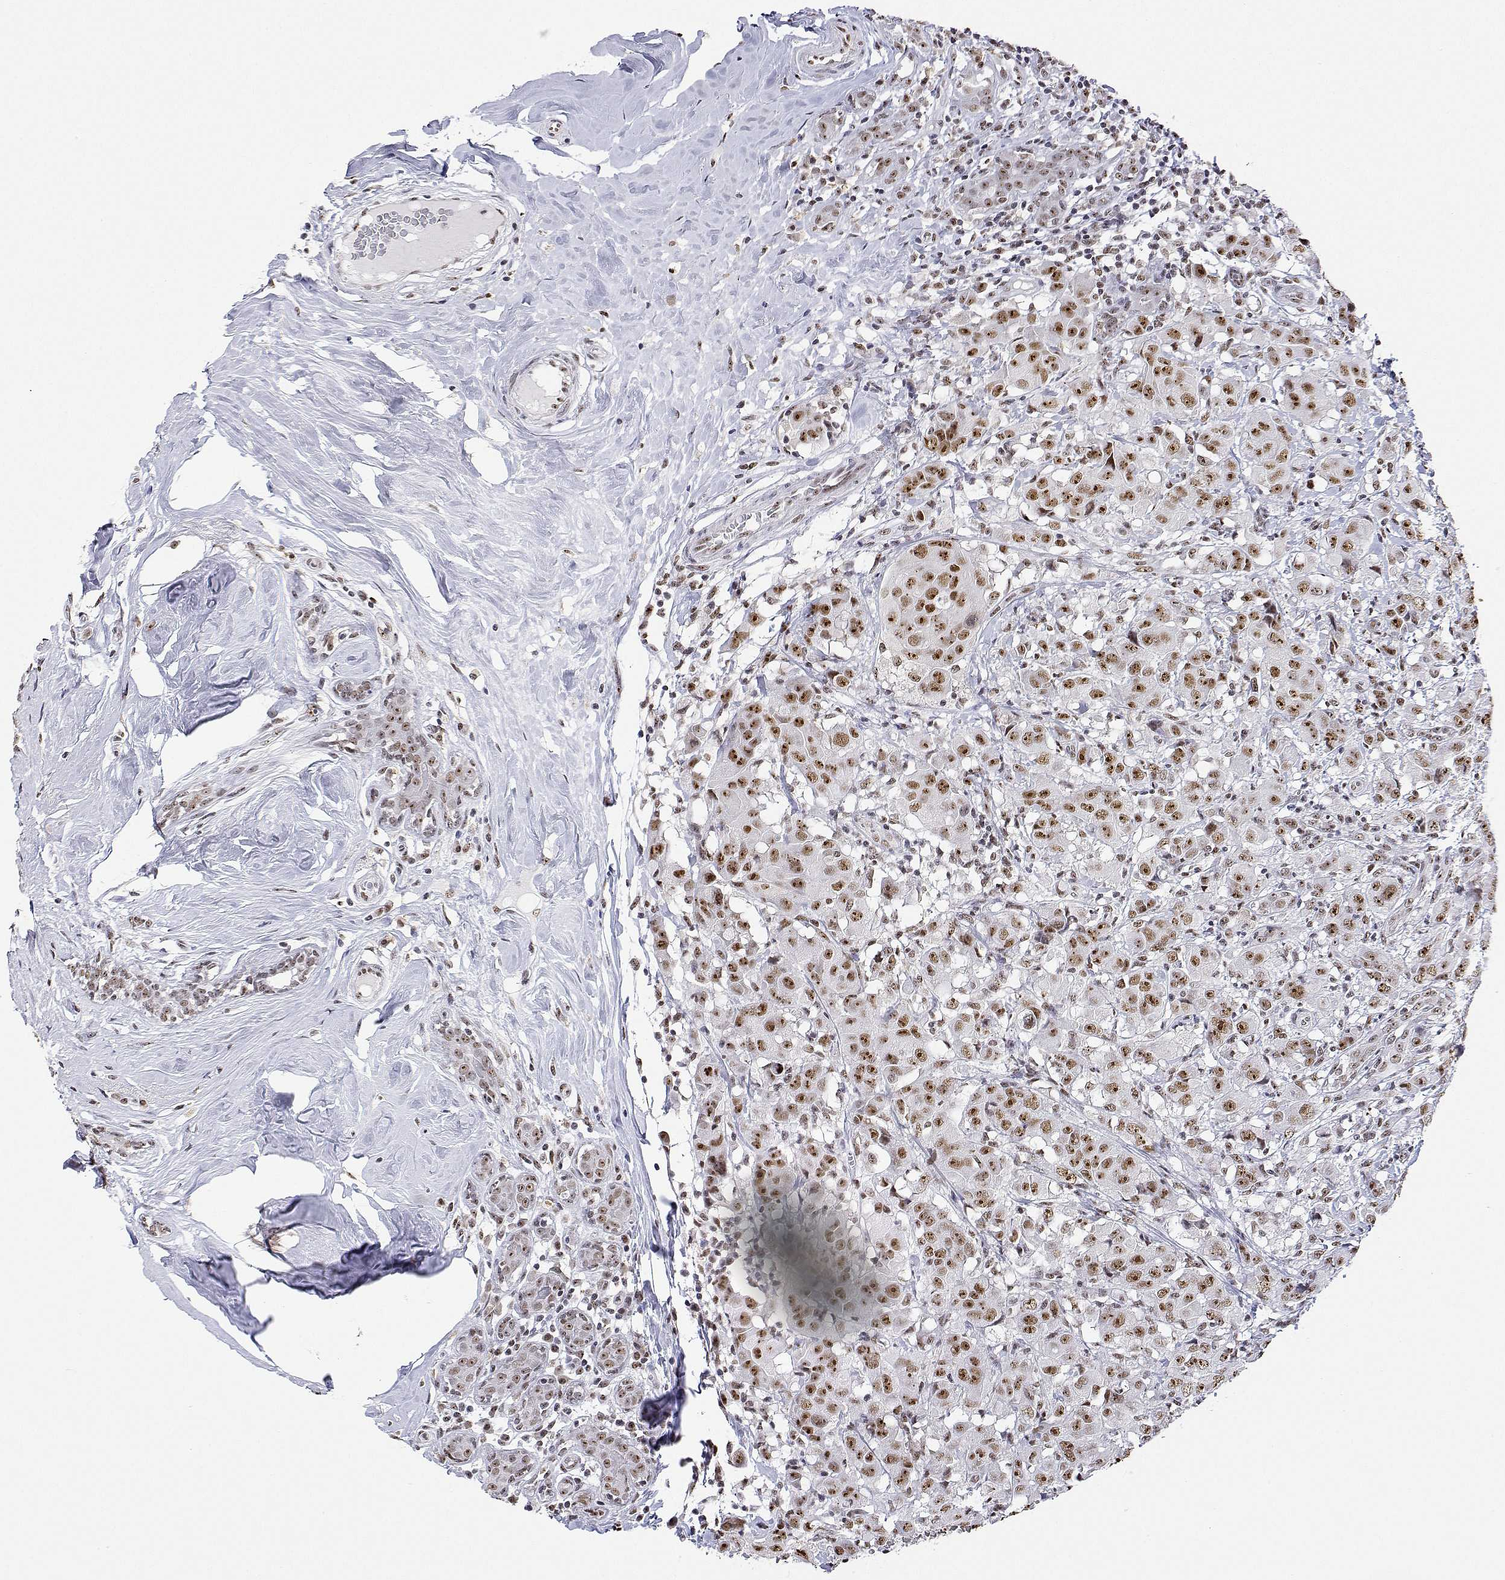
{"staining": {"intensity": "moderate", "quantity": ">75%", "location": "nuclear"}, "tissue": "breast cancer", "cell_type": "Tumor cells", "image_type": "cancer", "snomed": [{"axis": "morphology", "description": "Duct carcinoma"}, {"axis": "topography", "description": "Breast"}], "caption": "This histopathology image reveals immunohistochemistry (IHC) staining of human breast cancer, with medium moderate nuclear staining in about >75% of tumor cells.", "gene": "ADAR", "patient": {"sex": "female", "age": 80}}